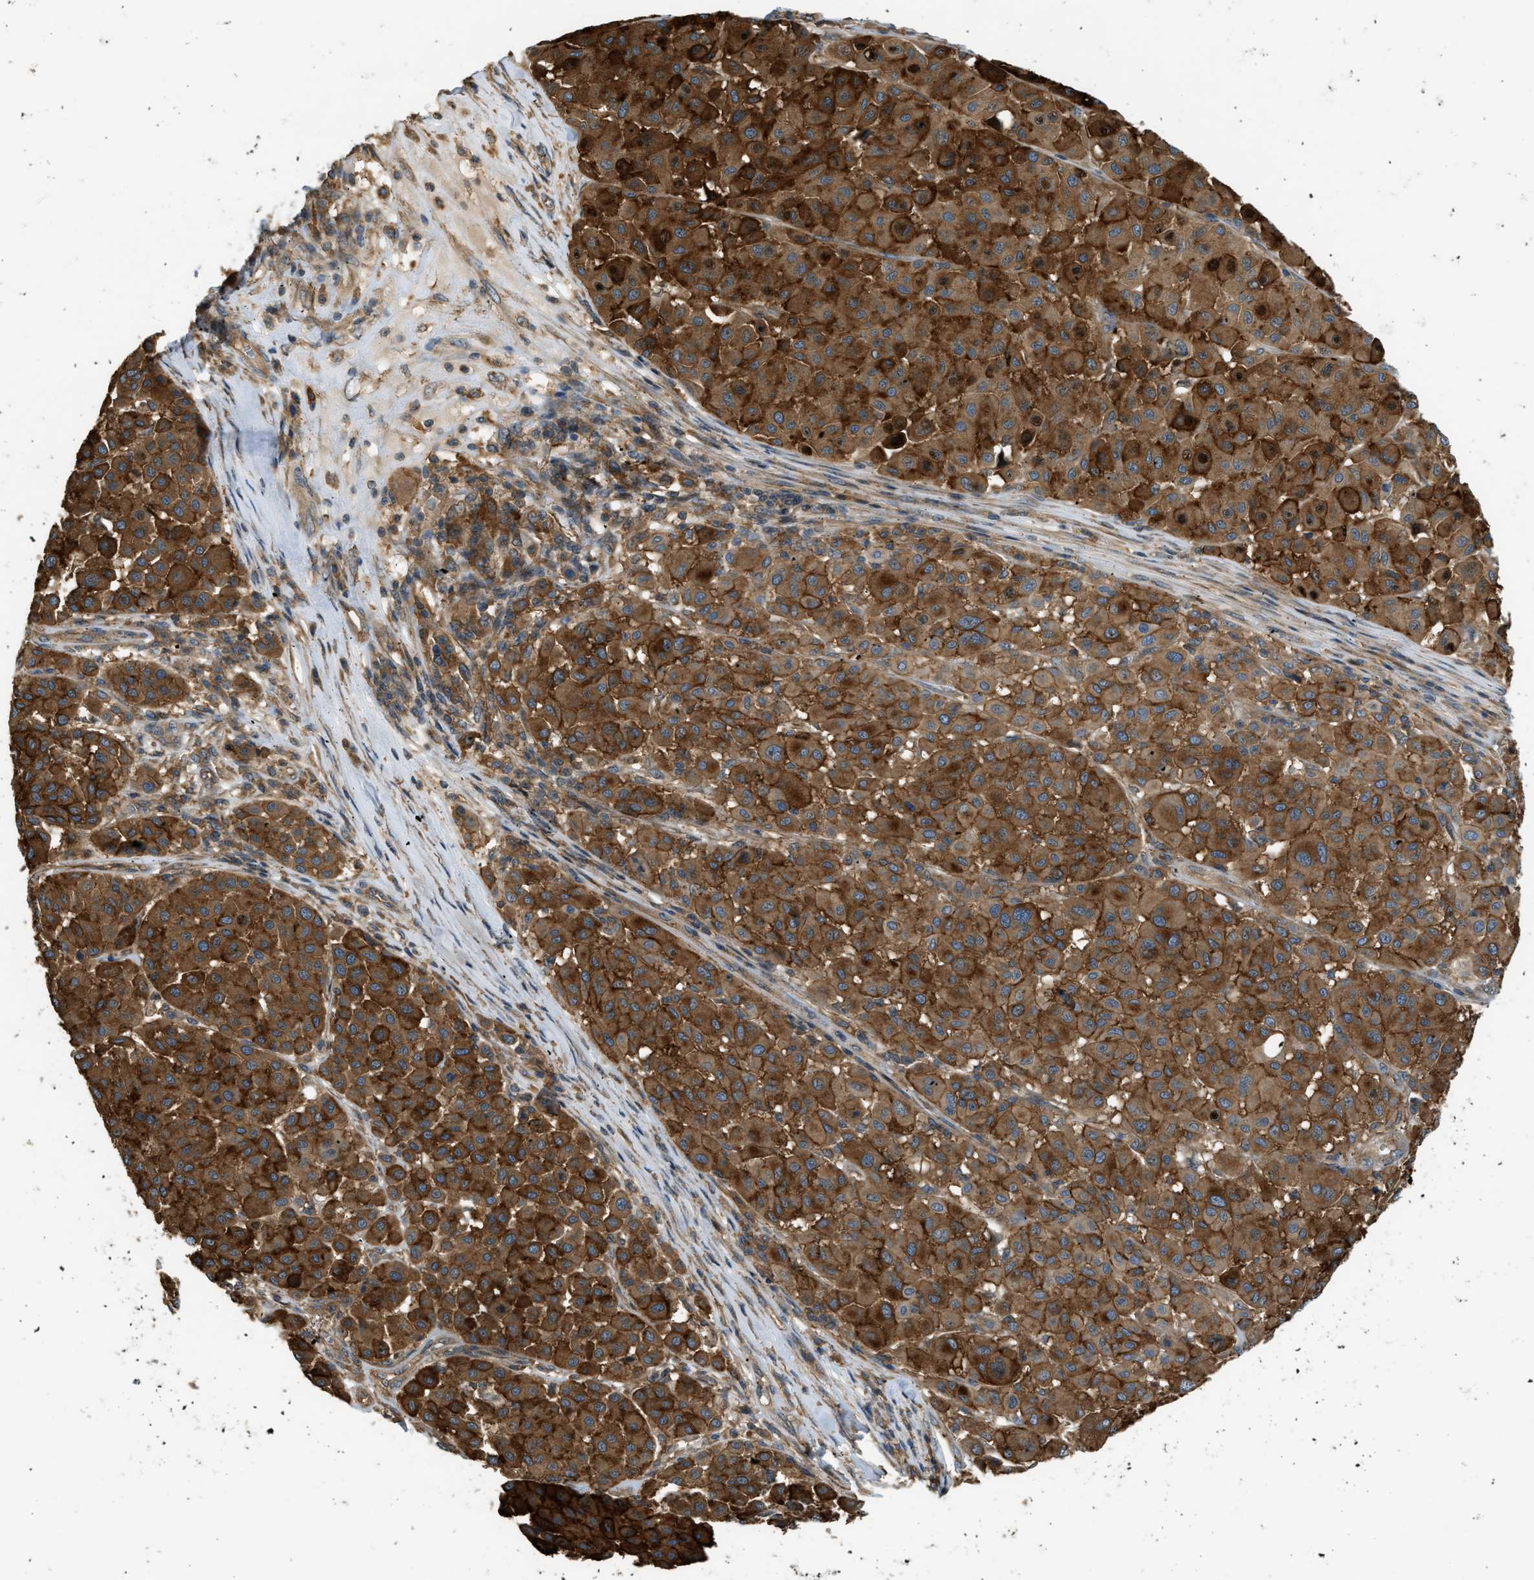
{"staining": {"intensity": "strong", "quantity": ">75%", "location": "cytoplasmic/membranous"}, "tissue": "melanoma", "cell_type": "Tumor cells", "image_type": "cancer", "snomed": [{"axis": "morphology", "description": "Malignant melanoma, Metastatic site"}, {"axis": "topography", "description": "Soft tissue"}], "caption": "The micrograph shows a brown stain indicating the presence of a protein in the cytoplasmic/membranous of tumor cells in malignant melanoma (metastatic site).", "gene": "BAG4", "patient": {"sex": "male", "age": 41}}